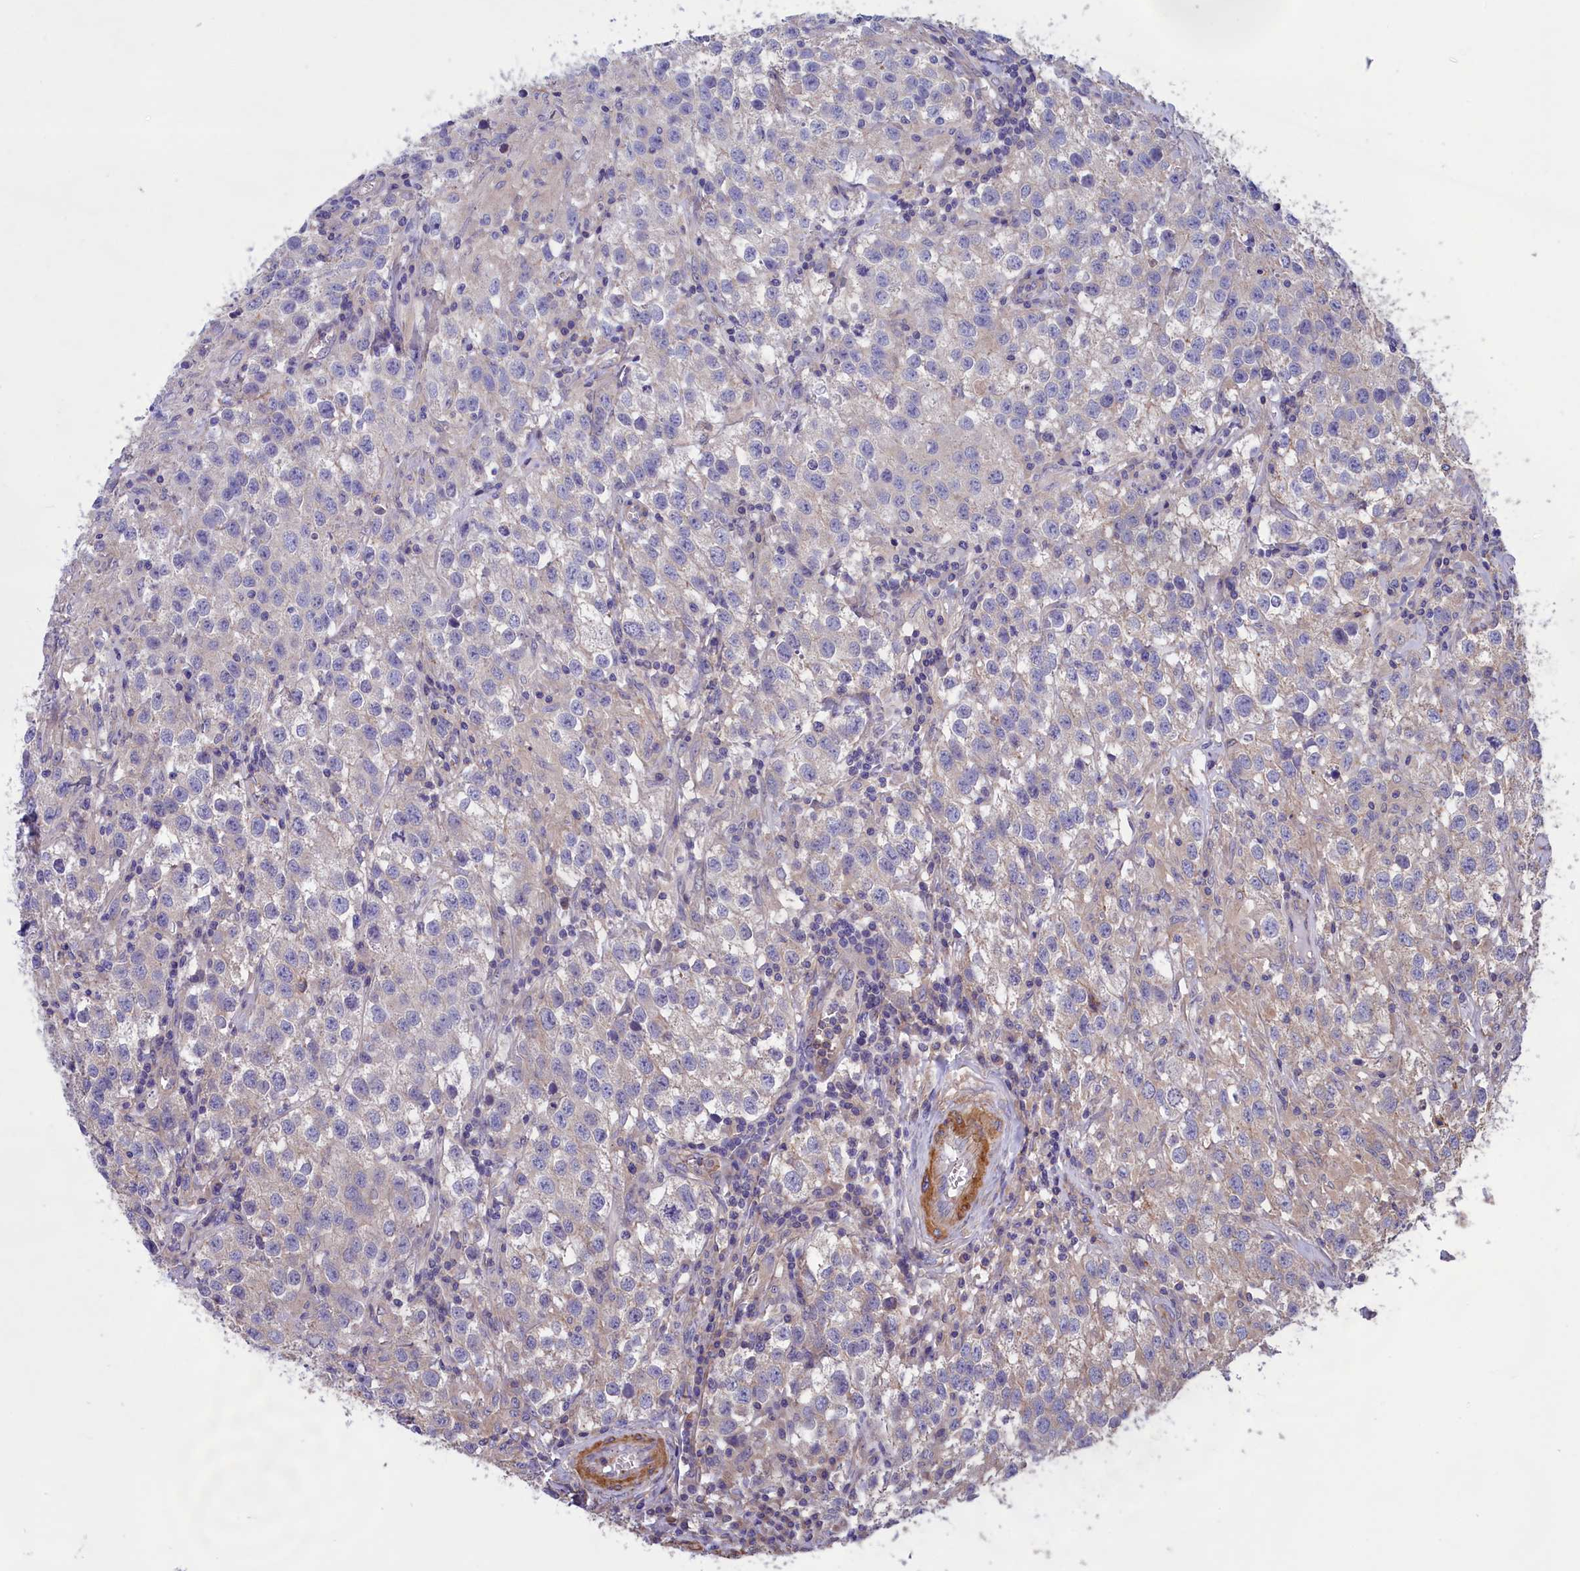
{"staining": {"intensity": "negative", "quantity": "none", "location": "none"}, "tissue": "testis cancer", "cell_type": "Tumor cells", "image_type": "cancer", "snomed": [{"axis": "morphology", "description": "Seminoma, NOS"}, {"axis": "morphology", "description": "Carcinoma, Embryonal, NOS"}, {"axis": "topography", "description": "Testis"}], "caption": "High magnification brightfield microscopy of embryonal carcinoma (testis) stained with DAB (3,3'-diaminobenzidine) (brown) and counterstained with hematoxylin (blue): tumor cells show no significant positivity.", "gene": "AMDHD2", "patient": {"sex": "male", "age": 43}}